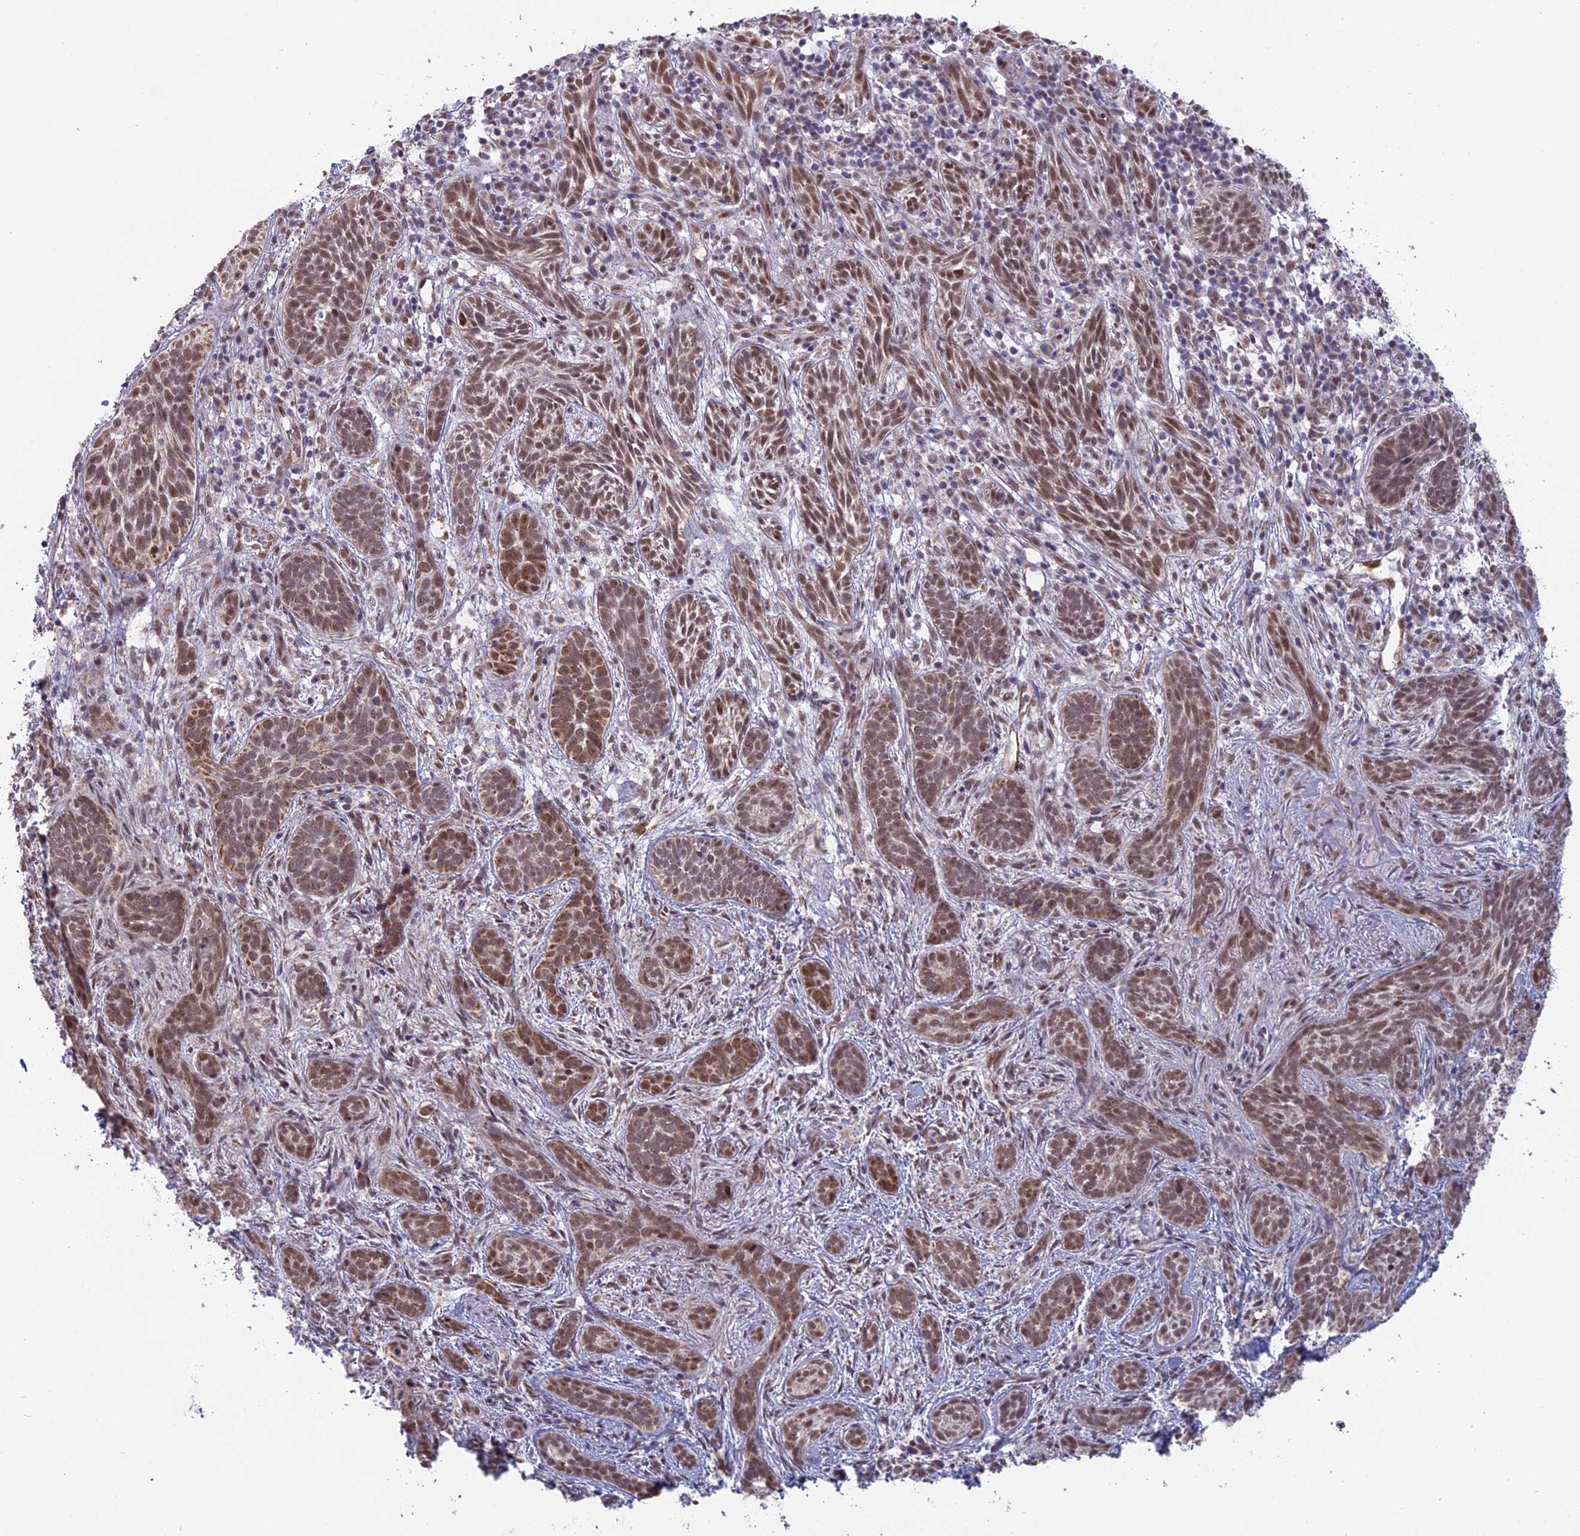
{"staining": {"intensity": "moderate", "quantity": ">75%", "location": "cytoplasmic/membranous,nuclear"}, "tissue": "skin cancer", "cell_type": "Tumor cells", "image_type": "cancer", "snomed": [{"axis": "morphology", "description": "Basal cell carcinoma"}, {"axis": "topography", "description": "Skin"}], "caption": "Basal cell carcinoma (skin) stained for a protein (brown) displays moderate cytoplasmic/membranous and nuclear positive expression in approximately >75% of tumor cells.", "gene": "ARHGAP40", "patient": {"sex": "male", "age": 71}}